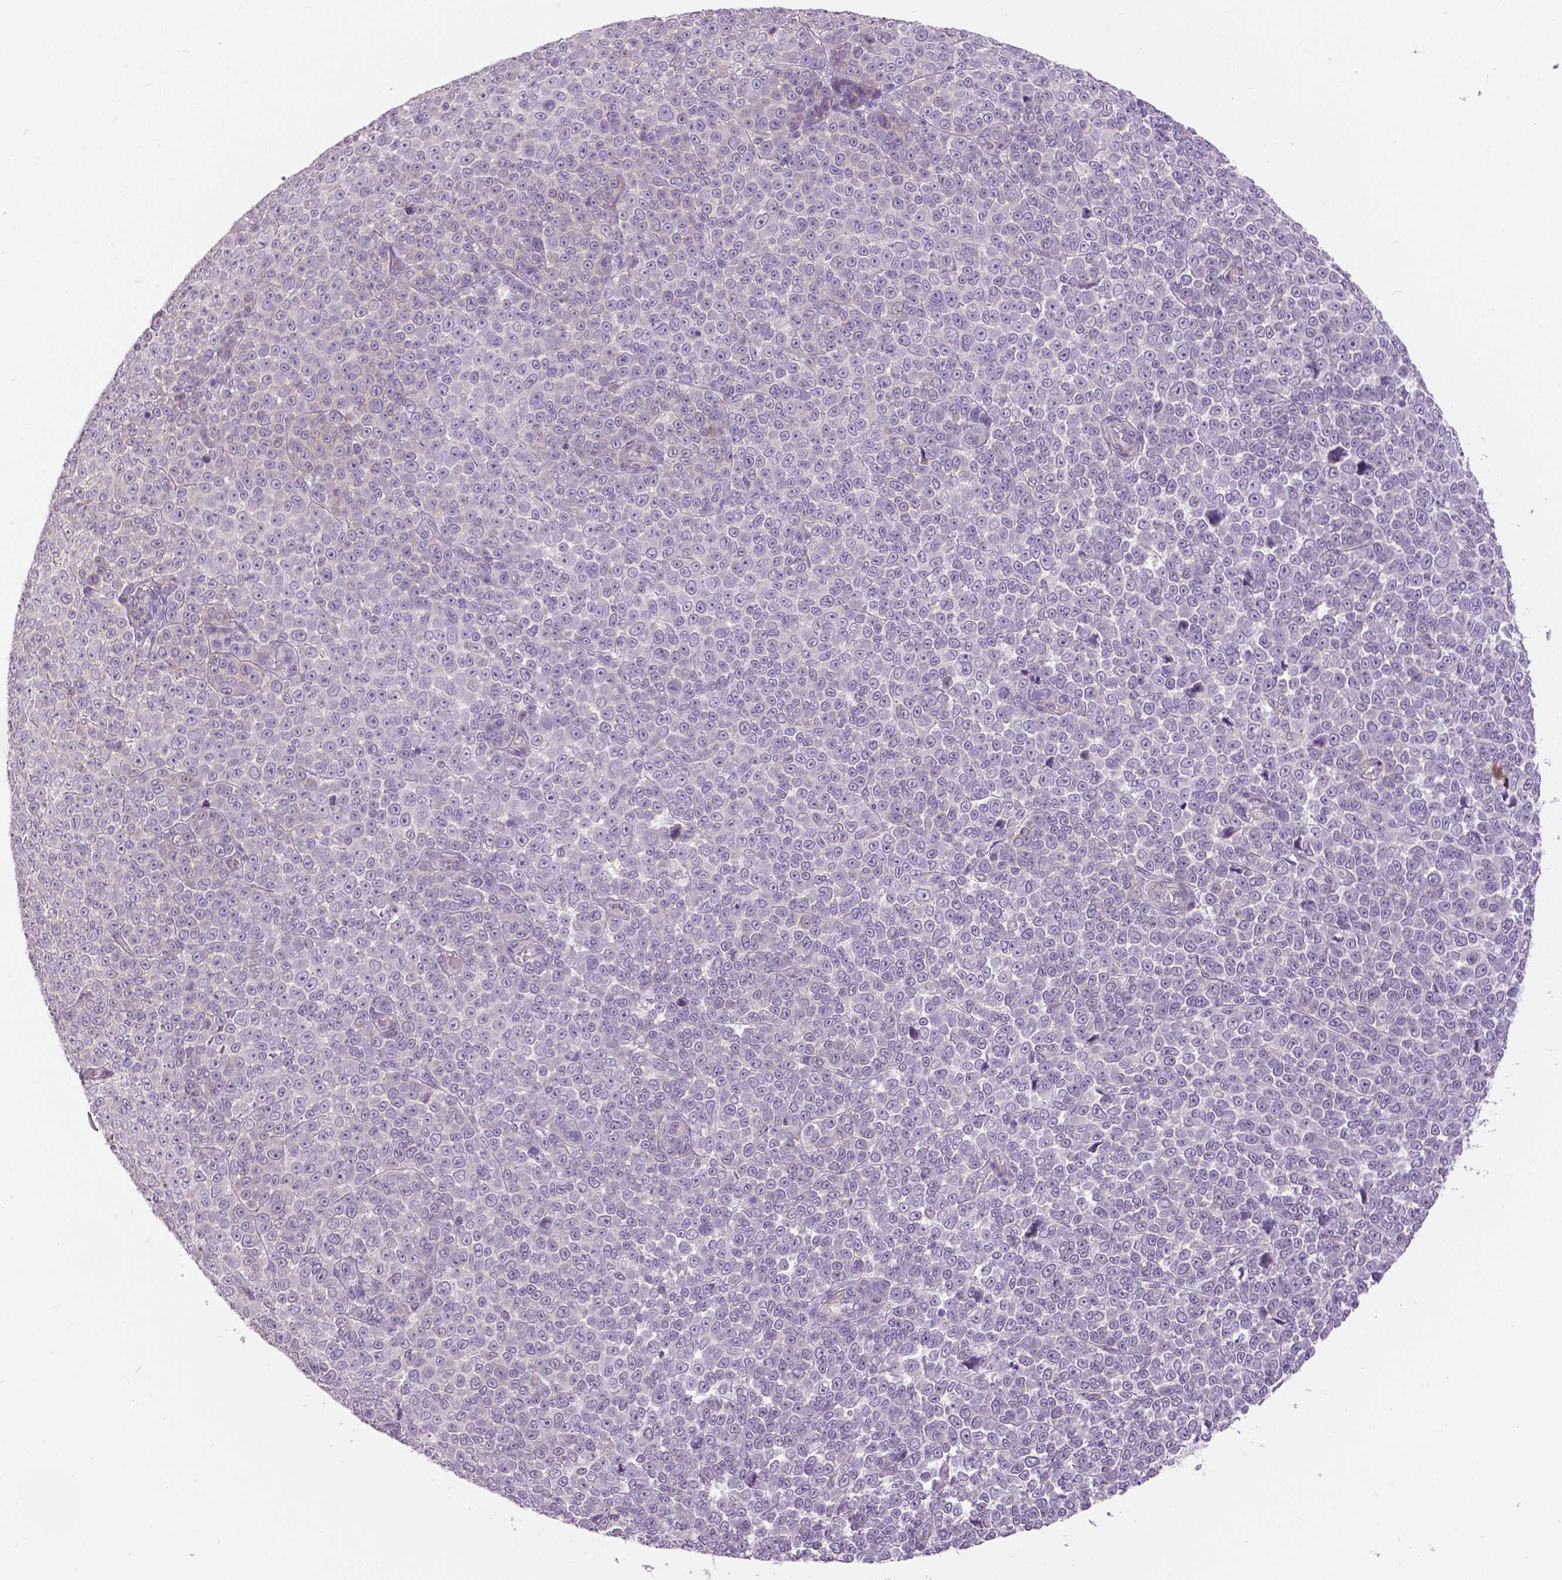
{"staining": {"intensity": "negative", "quantity": "none", "location": "none"}, "tissue": "melanoma", "cell_type": "Tumor cells", "image_type": "cancer", "snomed": [{"axis": "morphology", "description": "Malignant melanoma, NOS"}, {"axis": "topography", "description": "Skin"}], "caption": "This is an immunohistochemistry (IHC) micrograph of human malignant melanoma. There is no staining in tumor cells.", "gene": "GRIN2A", "patient": {"sex": "female", "age": 95}}